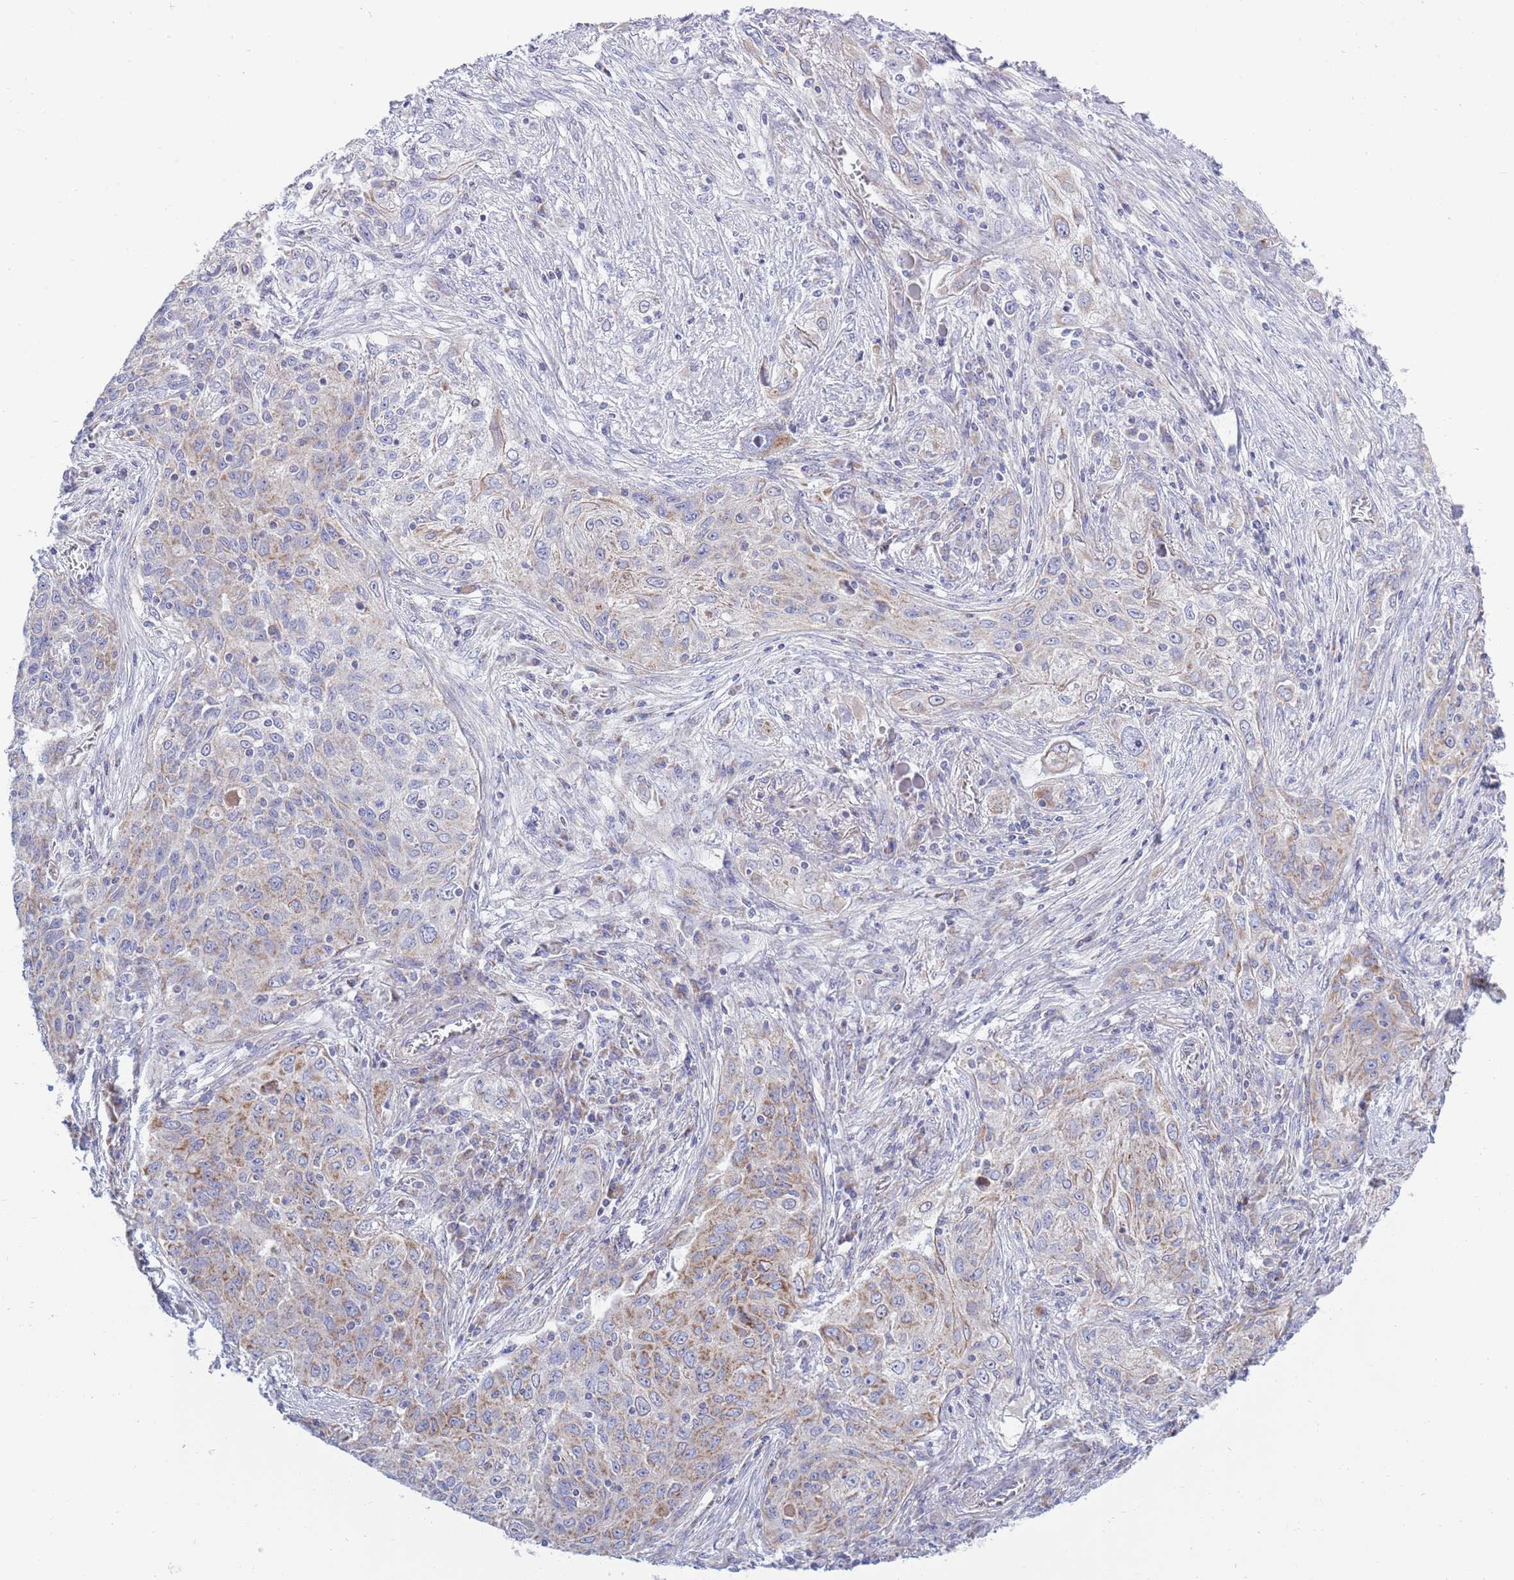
{"staining": {"intensity": "negative", "quantity": "none", "location": "none"}, "tissue": "lung cancer", "cell_type": "Tumor cells", "image_type": "cancer", "snomed": [{"axis": "morphology", "description": "Squamous cell carcinoma, NOS"}, {"axis": "topography", "description": "Lung"}], "caption": "The micrograph displays no staining of tumor cells in lung cancer.", "gene": "EMC8", "patient": {"sex": "female", "age": 69}}